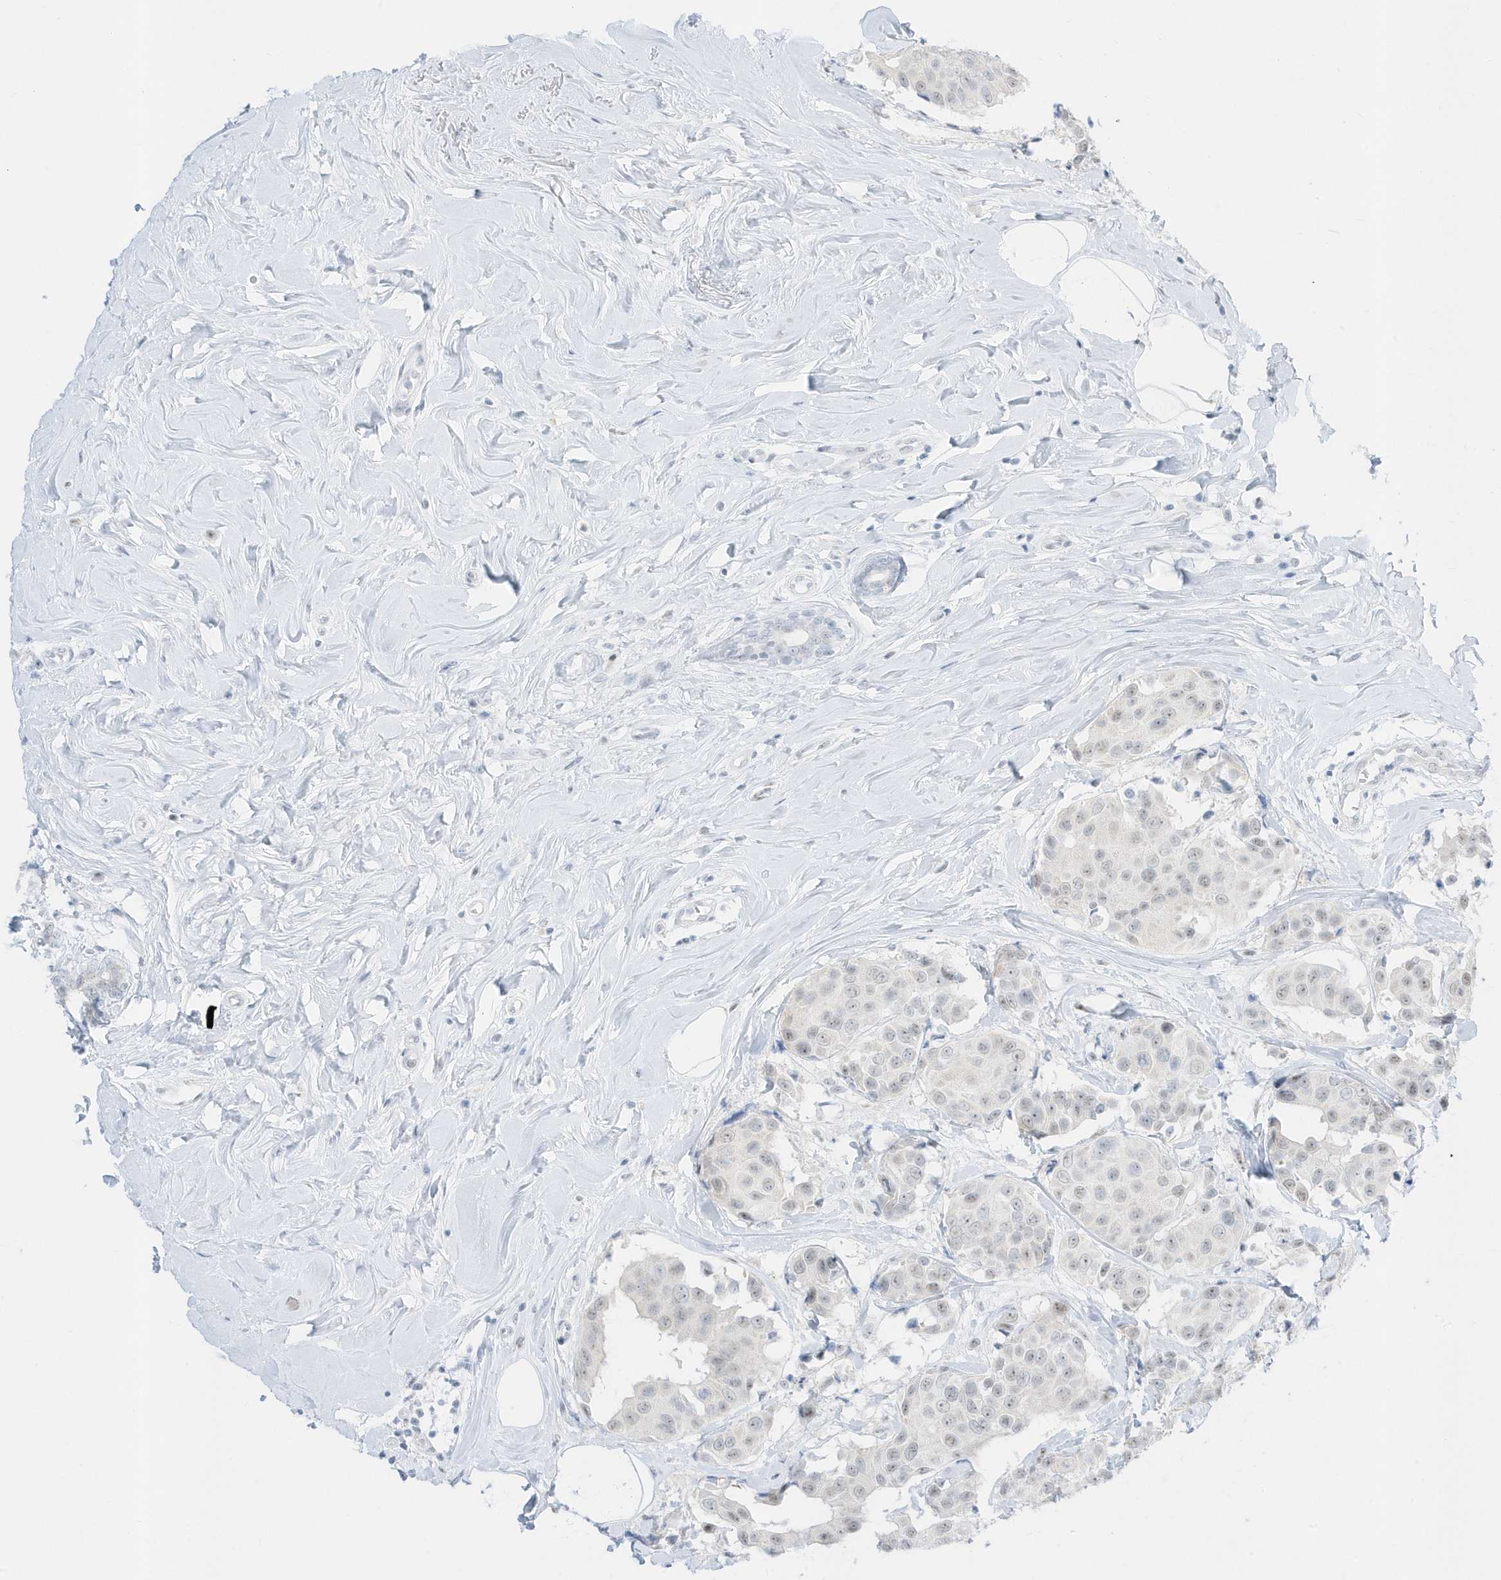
{"staining": {"intensity": "negative", "quantity": "none", "location": "none"}, "tissue": "breast cancer", "cell_type": "Tumor cells", "image_type": "cancer", "snomed": [{"axis": "morphology", "description": "Normal tissue, NOS"}, {"axis": "morphology", "description": "Duct carcinoma"}, {"axis": "topography", "description": "Breast"}], "caption": "This is an immunohistochemistry micrograph of human breast cancer. There is no positivity in tumor cells.", "gene": "PLEKHN1", "patient": {"sex": "female", "age": 39}}